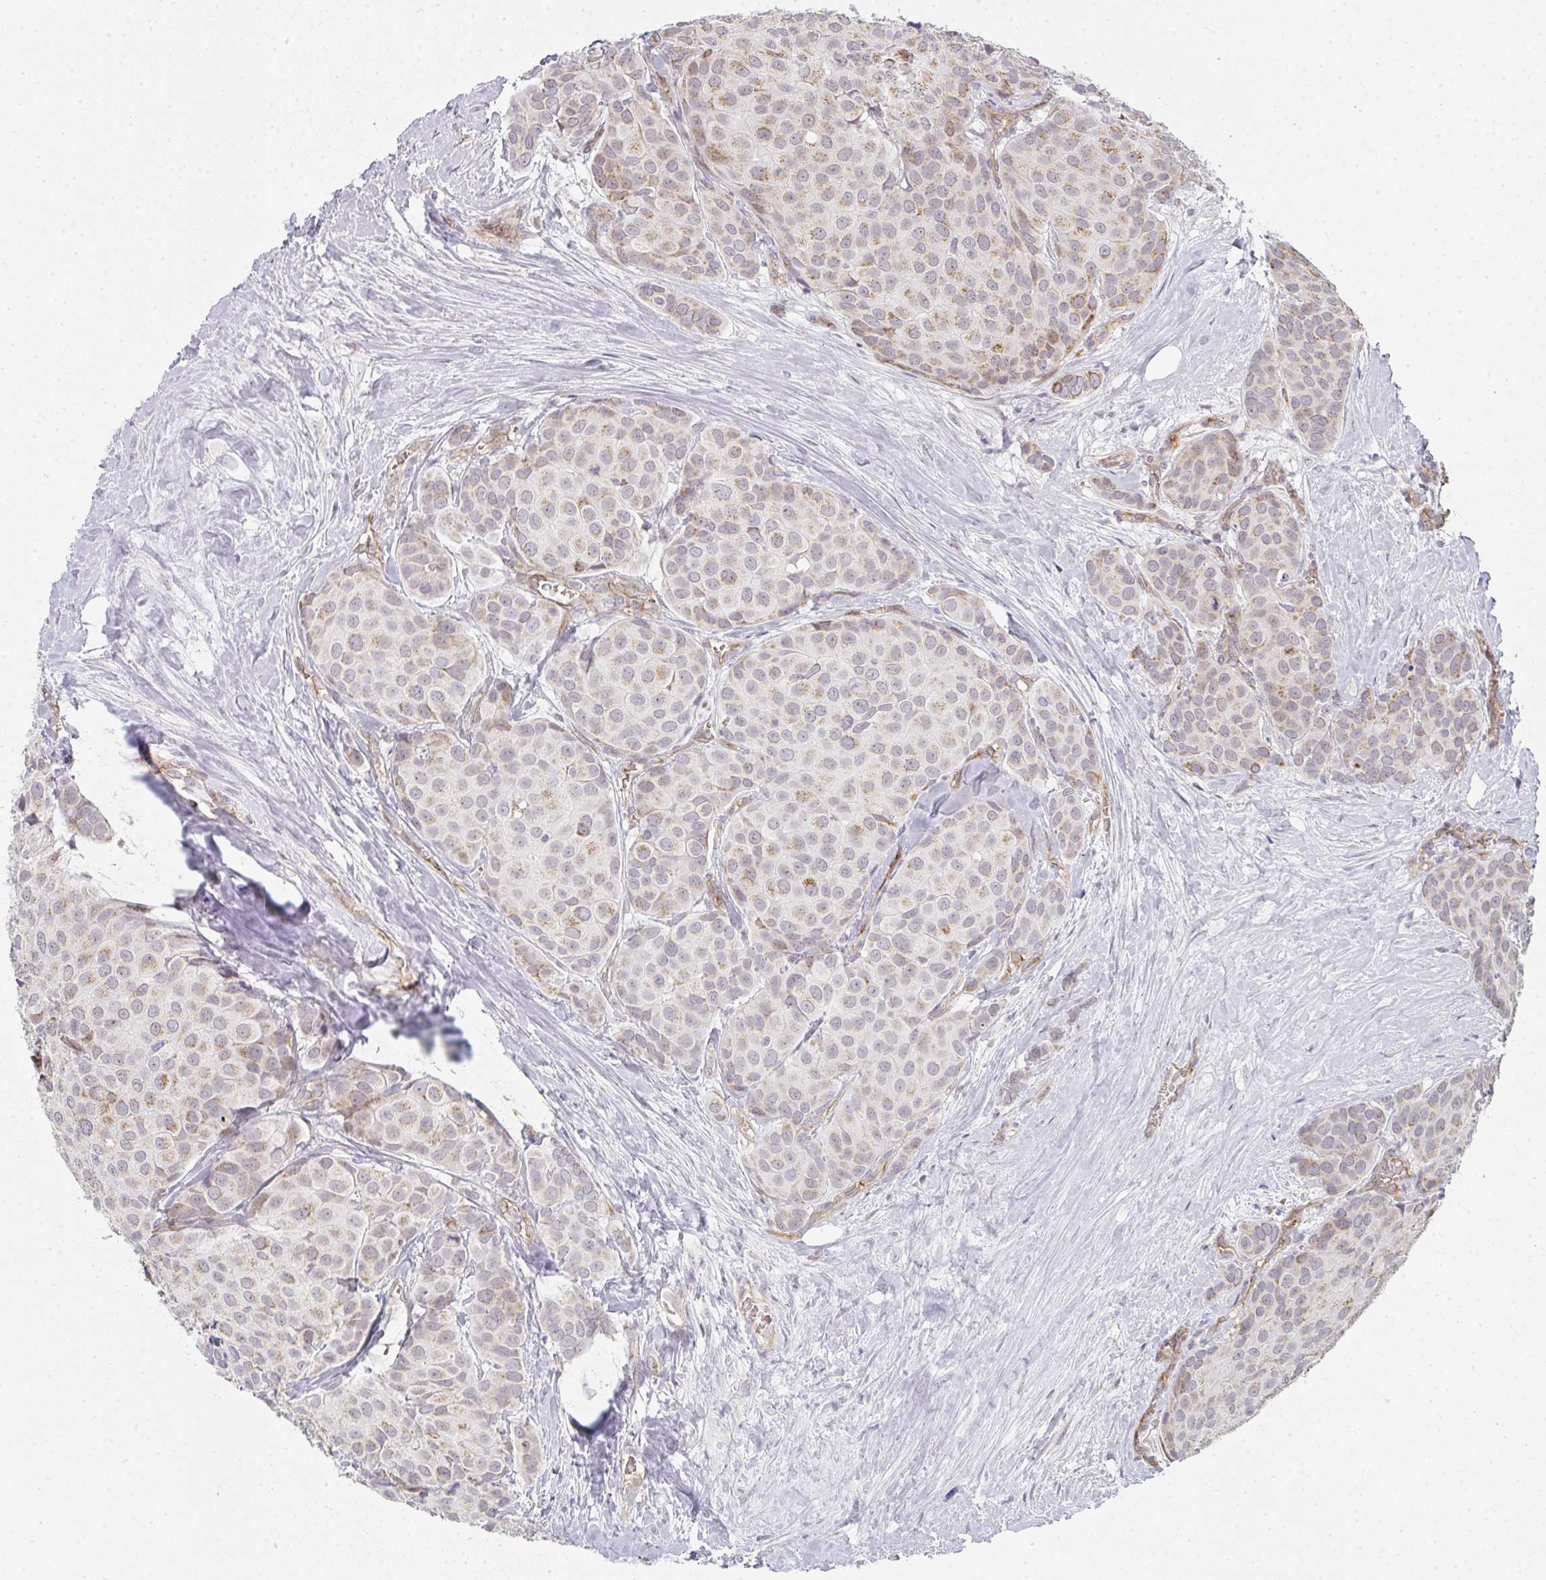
{"staining": {"intensity": "weak", "quantity": "25%-75%", "location": "cytoplasmic/membranous"}, "tissue": "breast cancer", "cell_type": "Tumor cells", "image_type": "cancer", "snomed": [{"axis": "morphology", "description": "Duct carcinoma"}, {"axis": "topography", "description": "Breast"}], "caption": "Human breast cancer (intraductal carcinoma) stained for a protein (brown) exhibits weak cytoplasmic/membranous positive expression in approximately 25%-75% of tumor cells.", "gene": "ZNF526", "patient": {"sex": "female", "age": 70}}